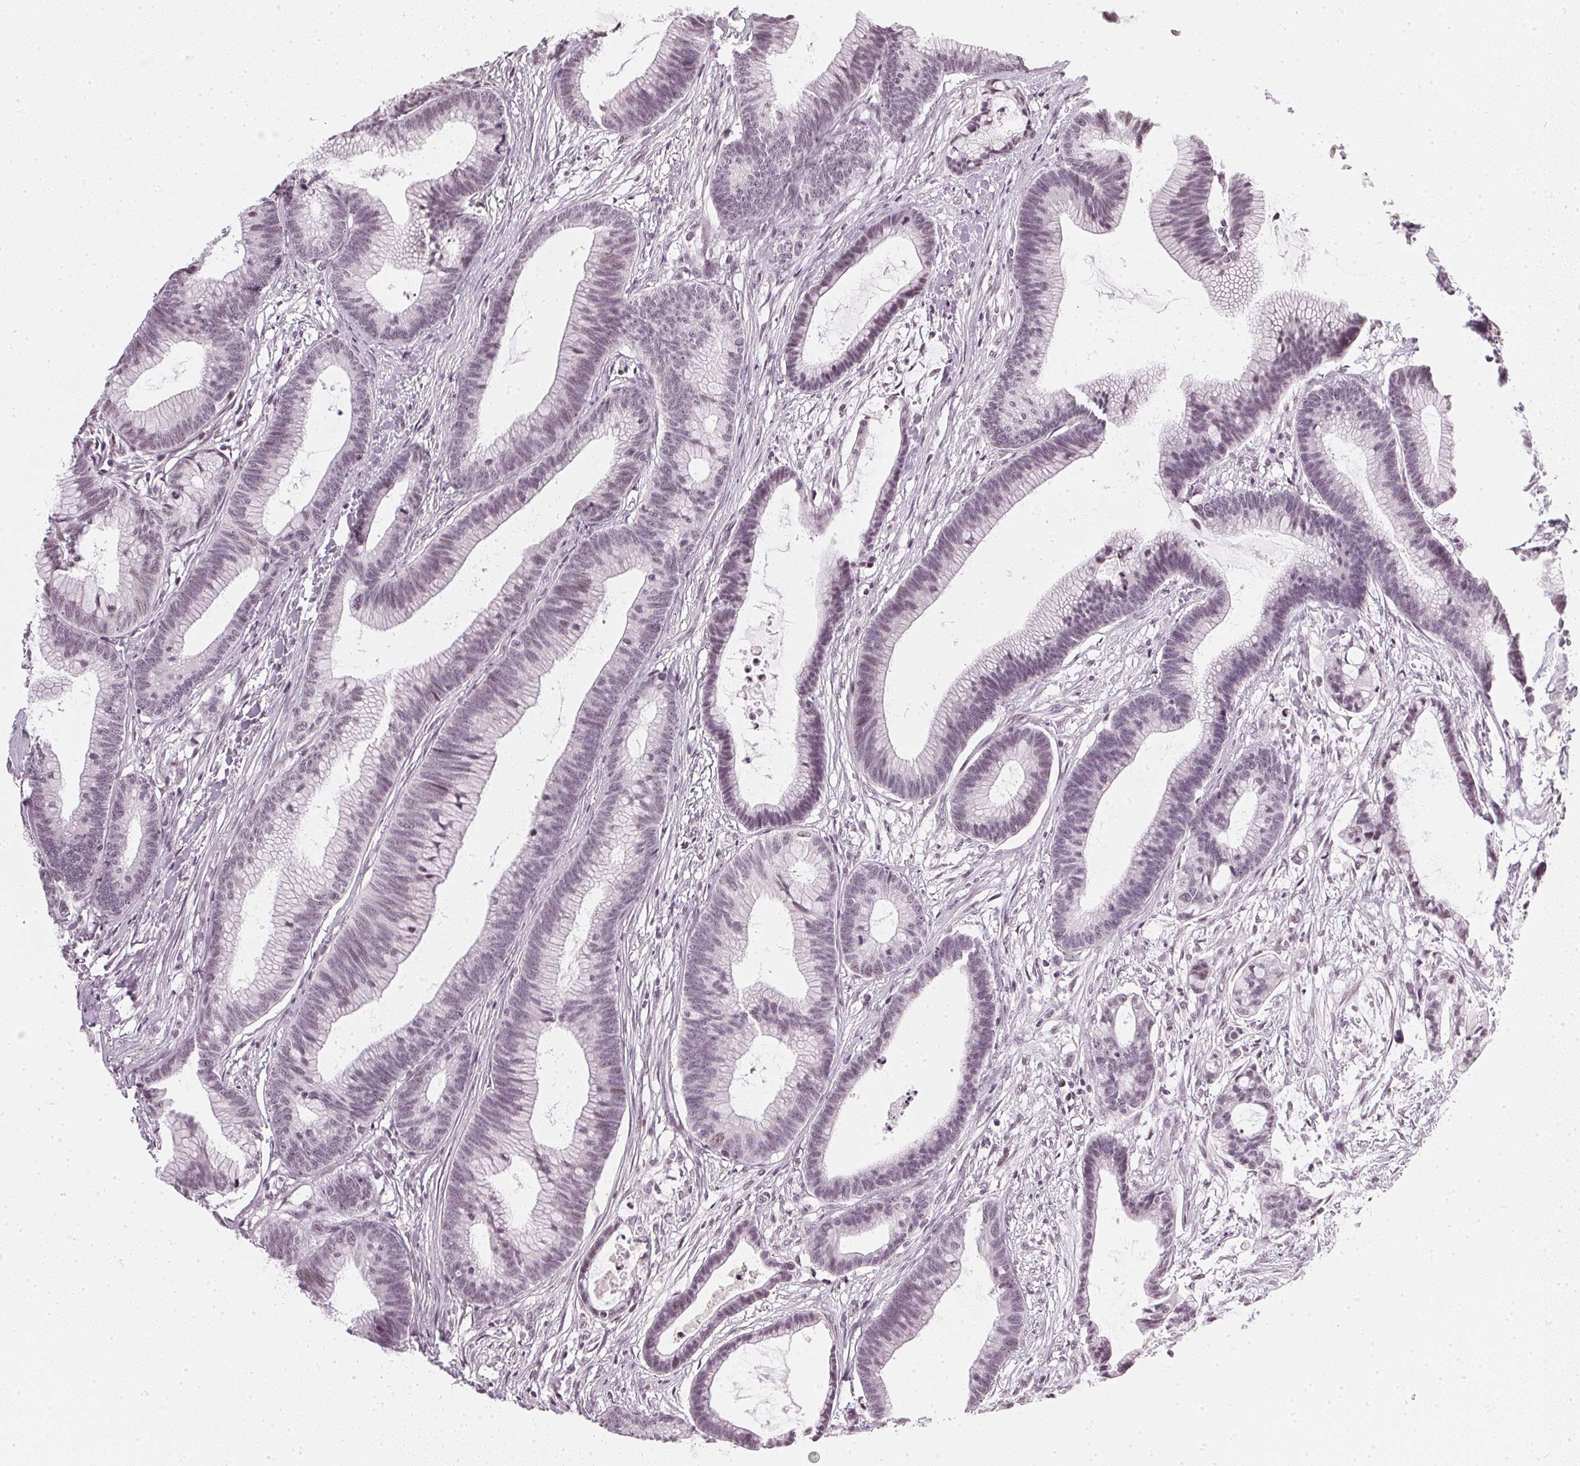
{"staining": {"intensity": "weak", "quantity": "<25%", "location": "nuclear"}, "tissue": "colorectal cancer", "cell_type": "Tumor cells", "image_type": "cancer", "snomed": [{"axis": "morphology", "description": "Adenocarcinoma, NOS"}, {"axis": "topography", "description": "Colon"}], "caption": "IHC histopathology image of colorectal cancer (adenocarcinoma) stained for a protein (brown), which demonstrates no staining in tumor cells.", "gene": "DNAJC6", "patient": {"sex": "female", "age": 78}}